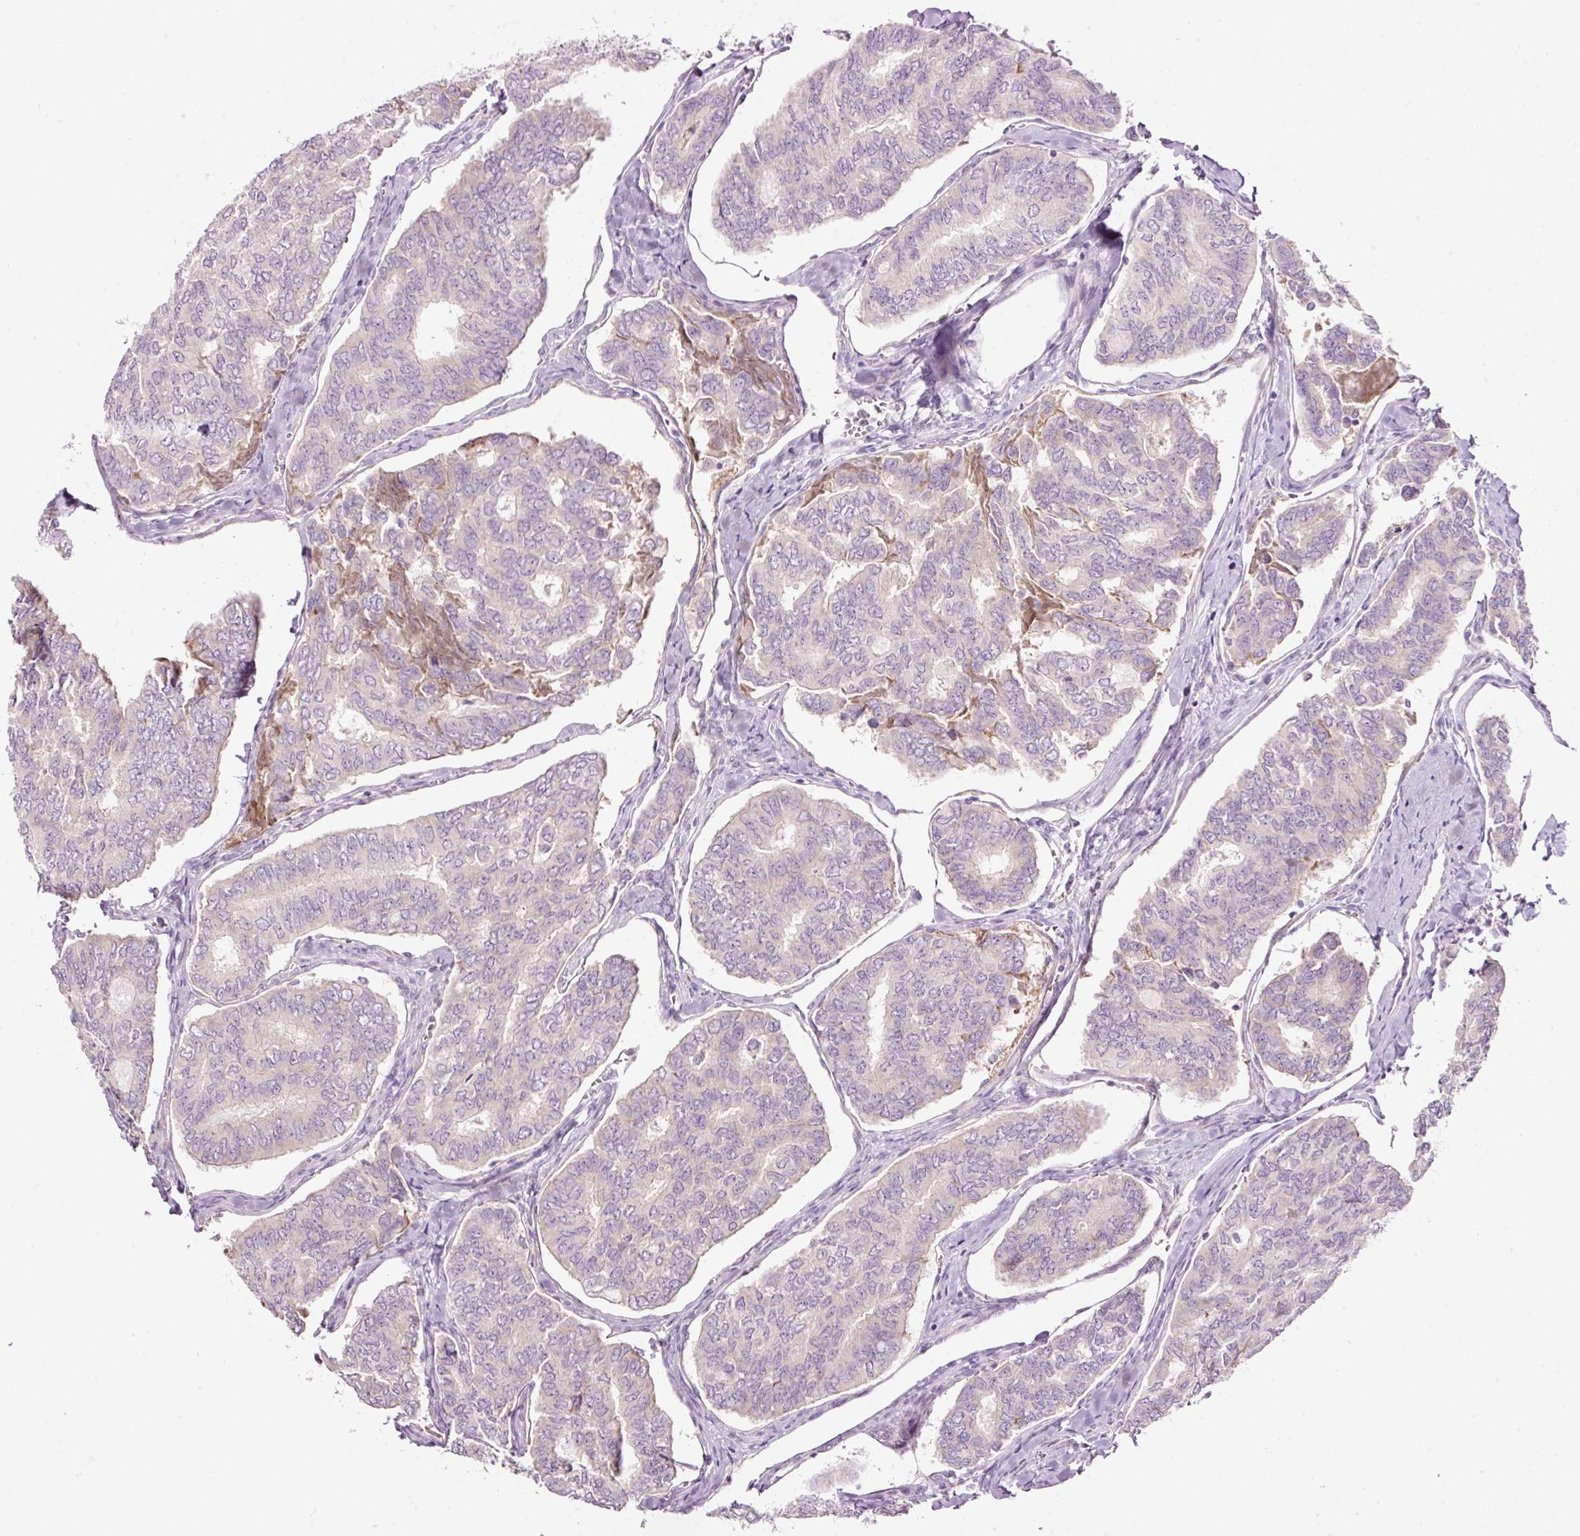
{"staining": {"intensity": "negative", "quantity": "none", "location": "none"}, "tissue": "thyroid cancer", "cell_type": "Tumor cells", "image_type": "cancer", "snomed": [{"axis": "morphology", "description": "Papillary adenocarcinoma, NOS"}, {"axis": "topography", "description": "Thyroid gland"}], "caption": "Histopathology image shows no protein positivity in tumor cells of thyroid papillary adenocarcinoma tissue.", "gene": "RSPO2", "patient": {"sex": "female", "age": 35}}